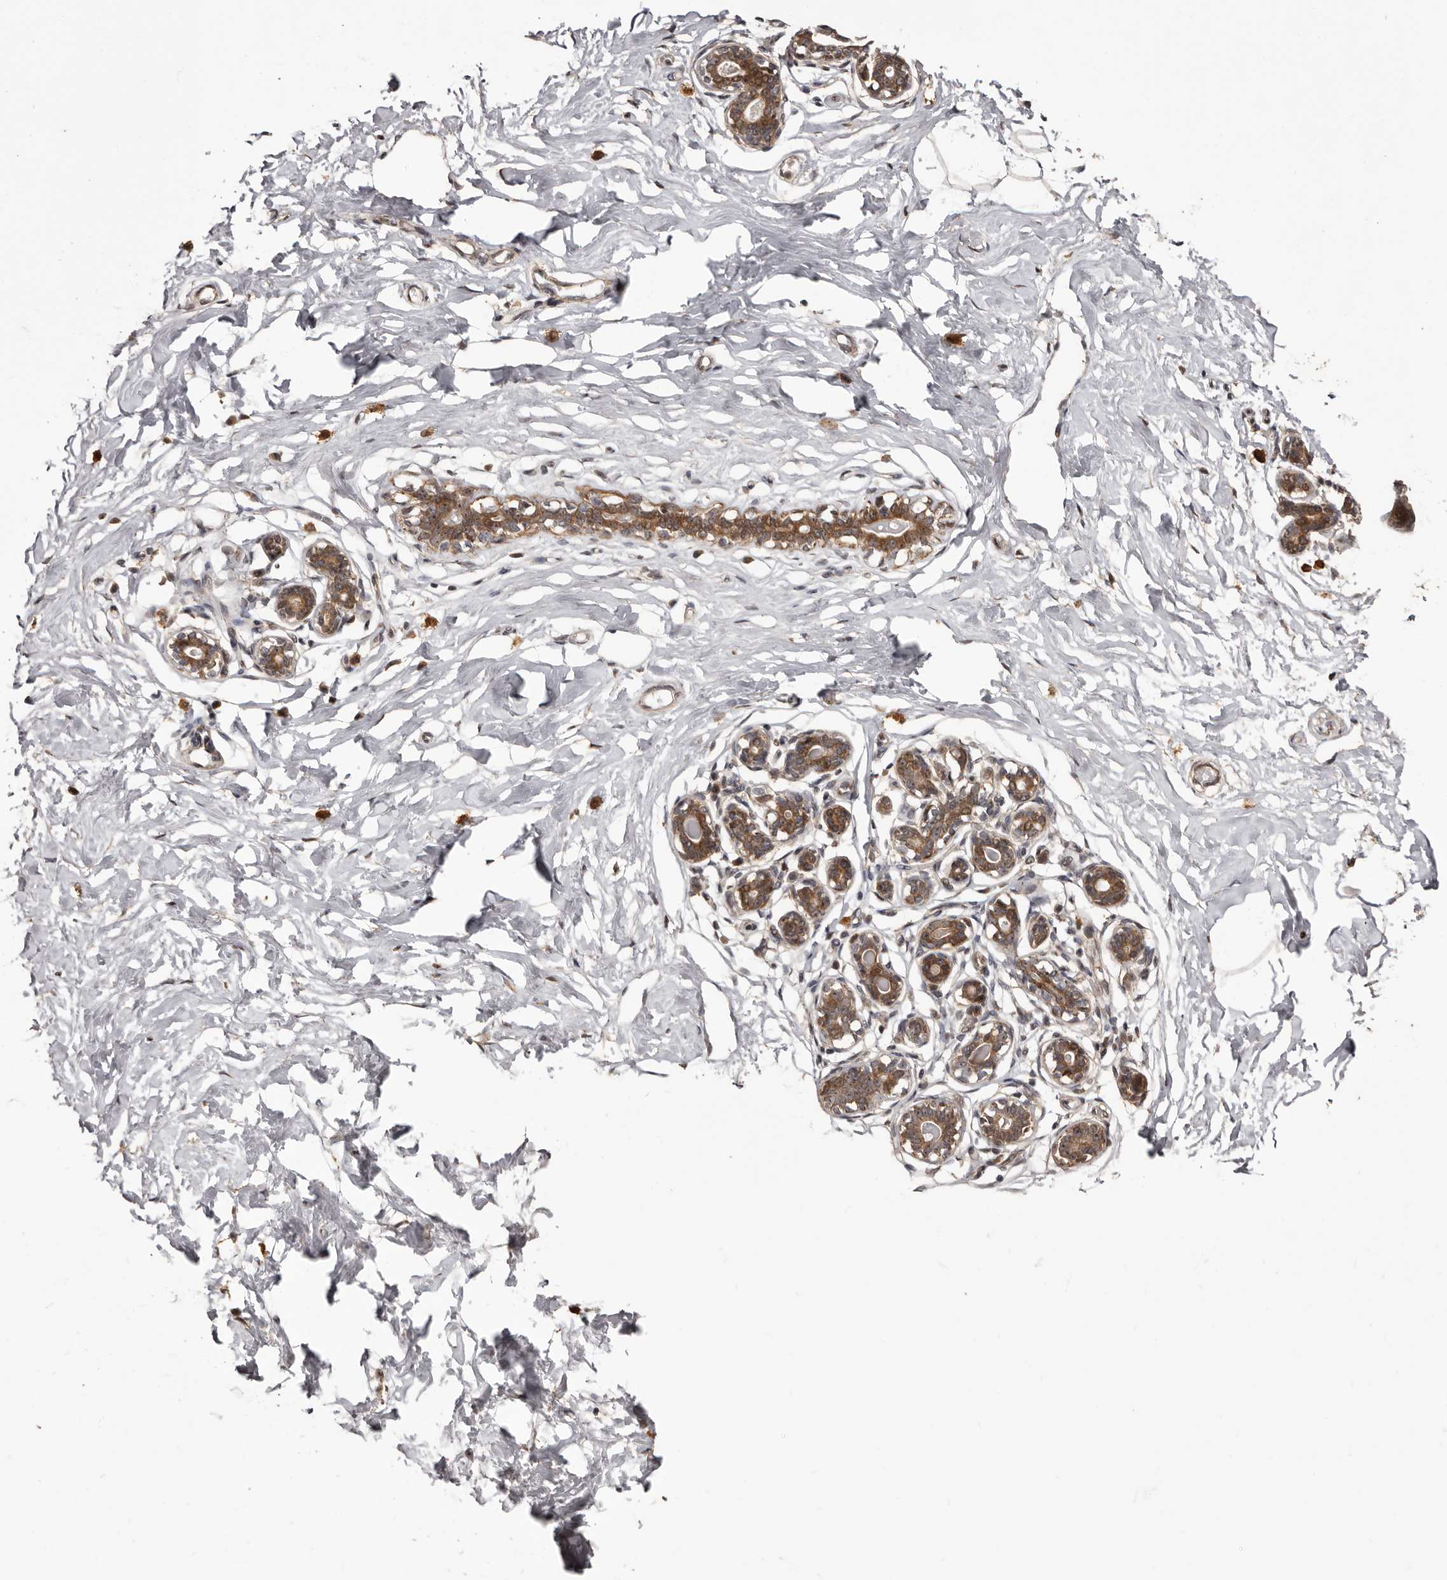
{"staining": {"intensity": "negative", "quantity": "none", "location": "none"}, "tissue": "breast", "cell_type": "Adipocytes", "image_type": "normal", "snomed": [{"axis": "morphology", "description": "Normal tissue, NOS"}, {"axis": "morphology", "description": "Adenoma, NOS"}, {"axis": "topography", "description": "Breast"}], "caption": "DAB (3,3'-diaminobenzidine) immunohistochemical staining of benign human breast displays no significant expression in adipocytes.", "gene": "ZCCHC7", "patient": {"sex": "female", "age": 23}}